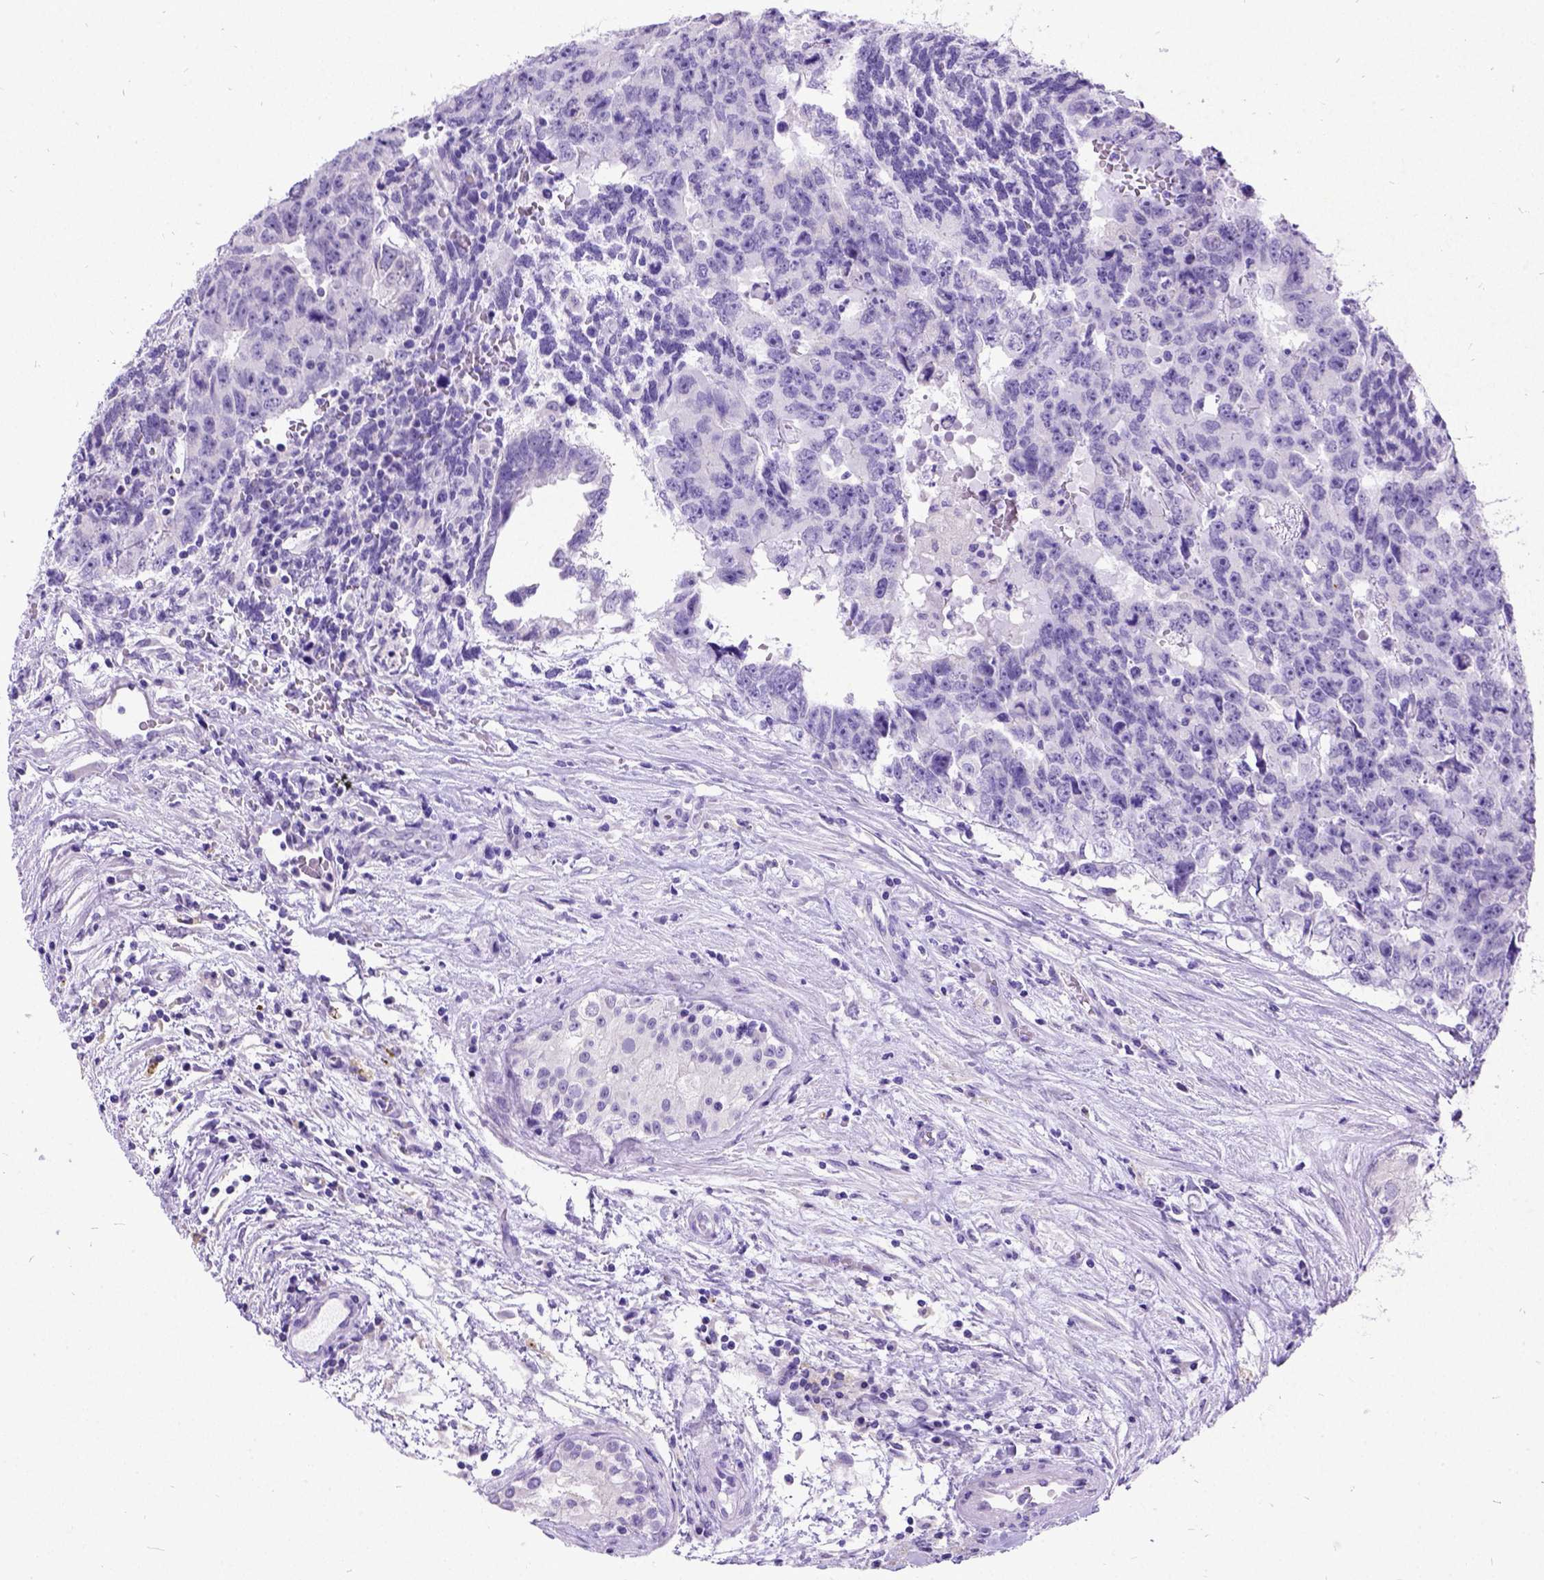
{"staining": {"intensity": "negative", "quantity": "none", "location": "none"}, "tissue": "testis cancer", "cell_type": "Tumor cells", "image_type": "cancer", "snomed": [{"axis": "morphology", "description": "Carcinoma, Embryonal, NOS"}, {"axis": "topography", "description": "Testis"}], "caption": "Immunohistochemical staining of human testis embryonal carcinoma shows no significant expression in tumor cells.", "gene": "NEUROD4", "patient": {"sex": "male", "age": 24}}